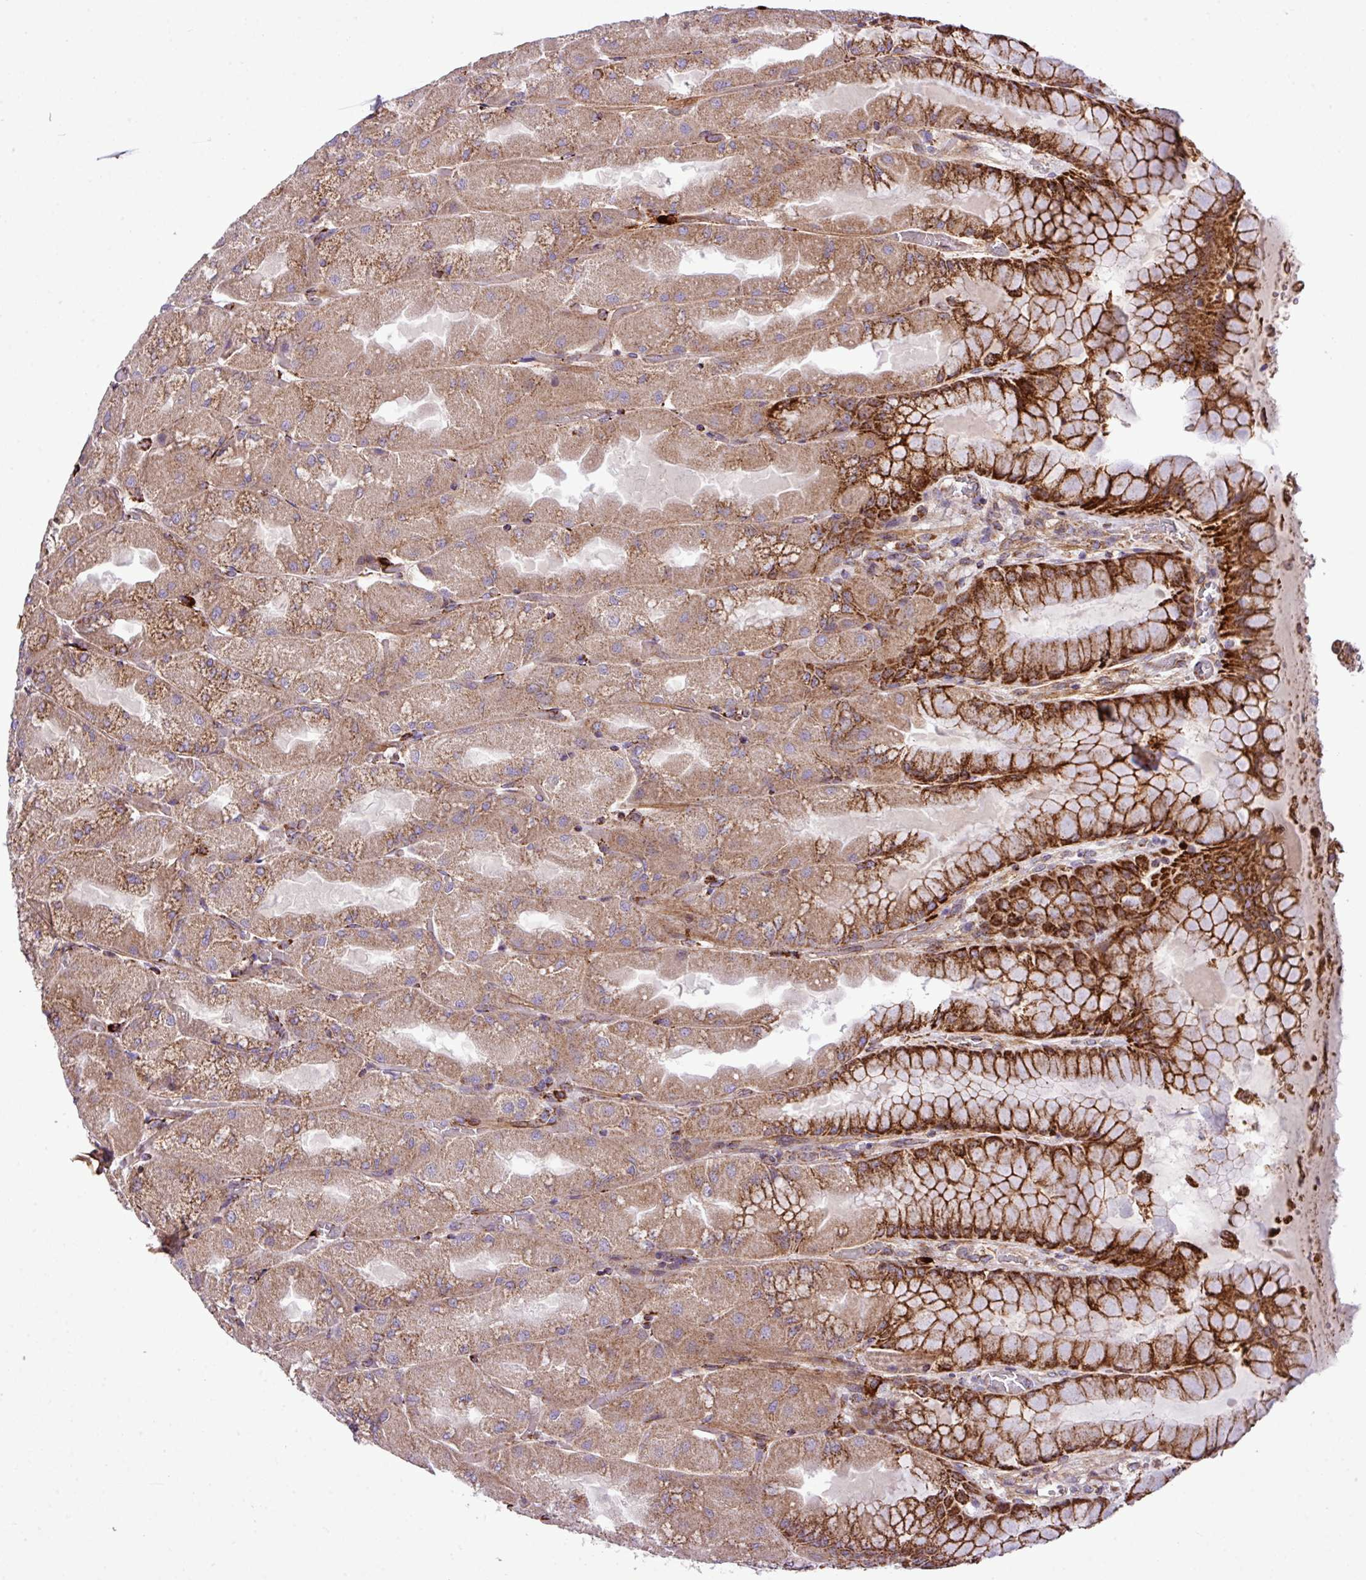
{"staining": {"intensity": "strong", "quantity": "25%-75%", "location": "cytoplasmic/membranous"}, "tissue": "stomach", "cell_type": "Glandular cells", "image_type": "normal", "snomed": [{"axis": "morphology", "description": "Normal tissue, NOS"}, {"axis": "topography", "description": "Stomach"}], "caption": "Immunohistochemical staining of benign human stomach exhibits strong cytoplasmic/membranous protein expression in approximately 25%-75% of glandular cells.", "gene": "ZNF569", "patient": {"sex": "female", "age": 61}}